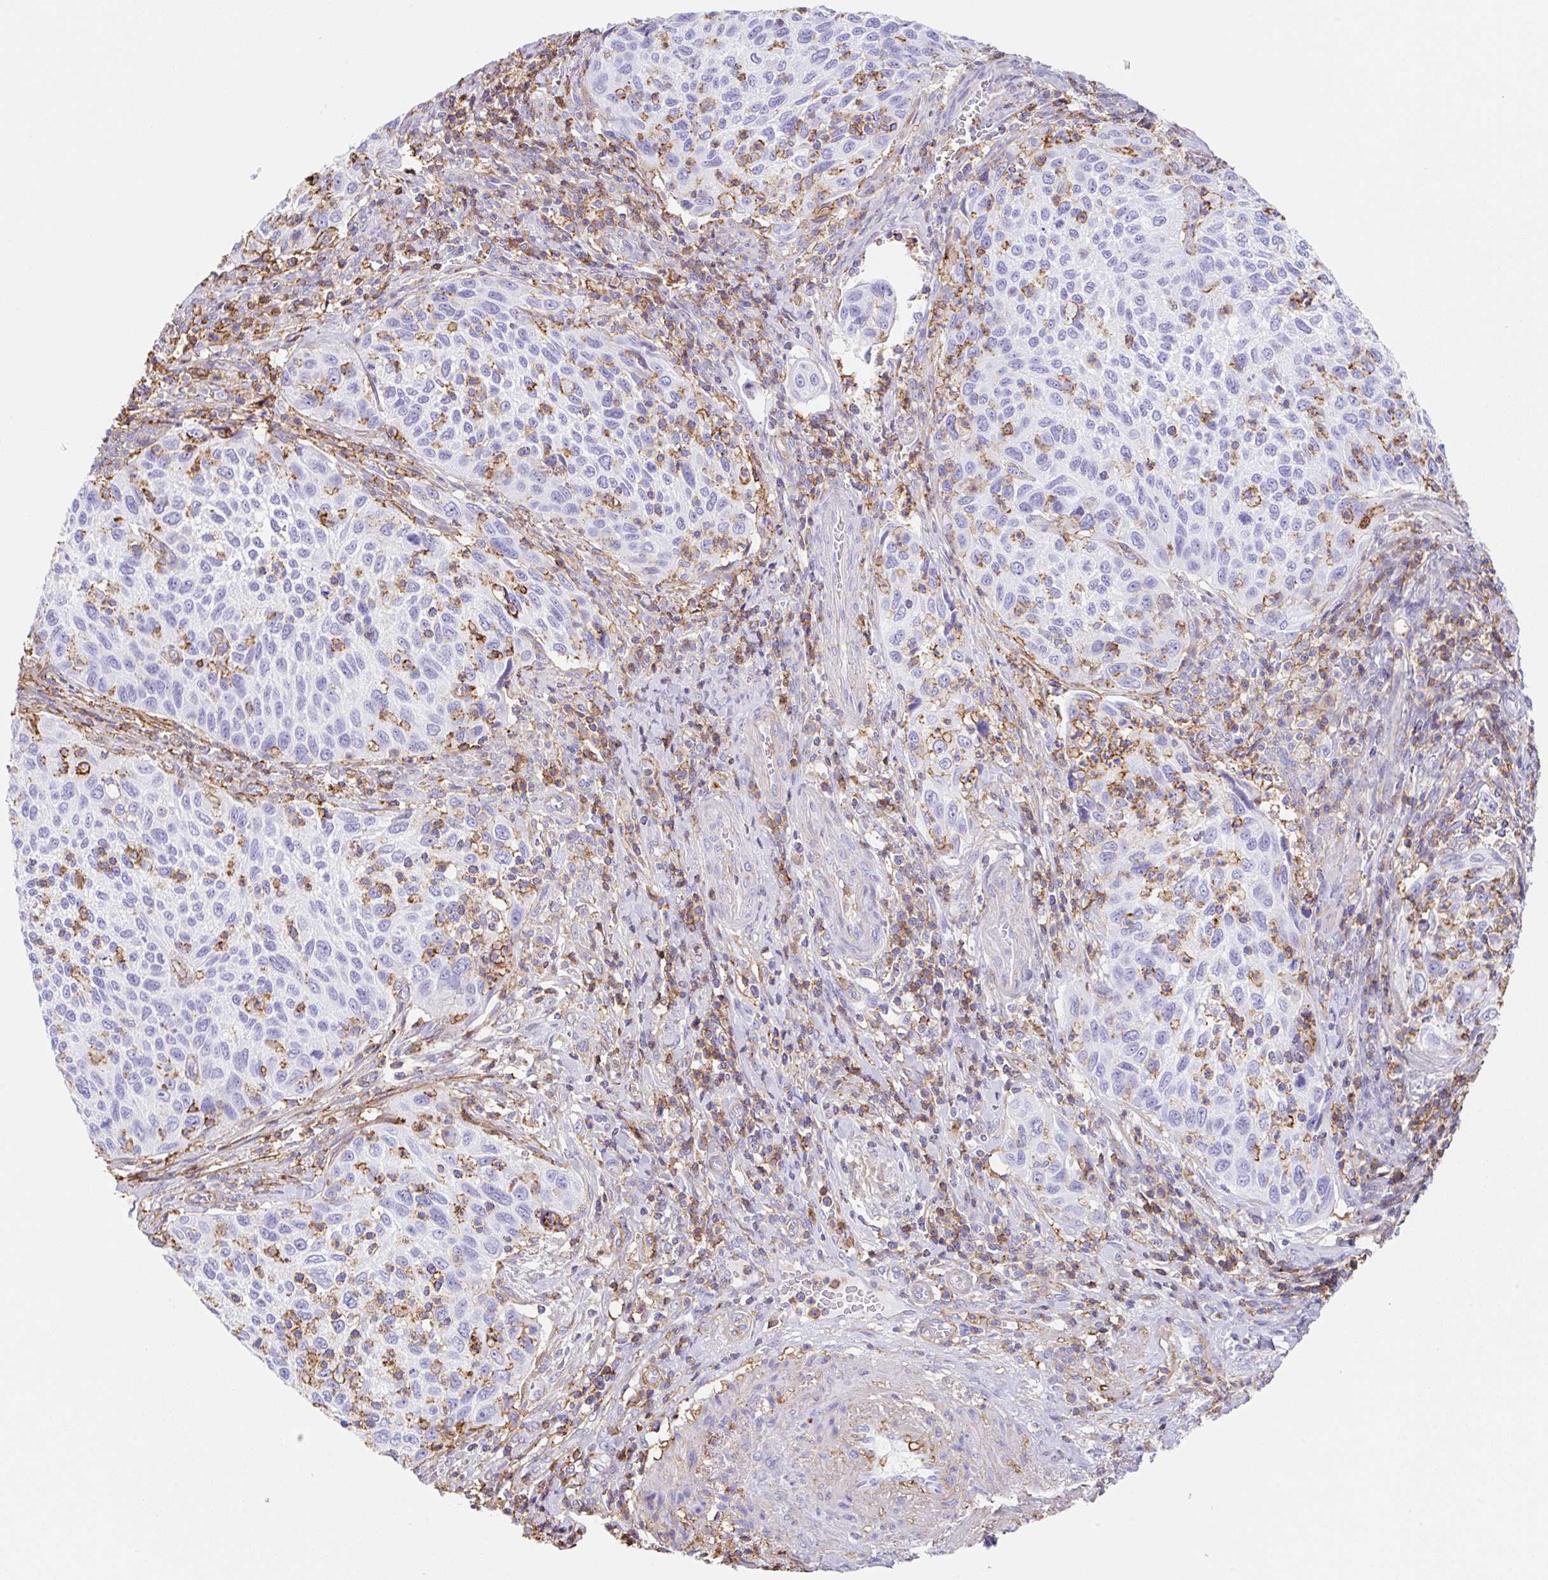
{"staining": {"intensity": "negative", "quantity": "none", "location": "none"}, "tissue": "cervical cancer", "cell_type": "Tumor cells", "image_type": "cancer", "snomed": [{"axis": "morphology", "description": "Squamous cell carcinoma, NOS"}, {"axis": "topography", "description": "Cervix"}], "caption": "This photomicrograph is of squamous cell carcinoma (cervical) stained with IHC to label a protein in brown with the nuclei are counter-stained blue. There is no positivity in tumor cells.", "gene": "MTTP", "patient": {"sex": "female", "age": 70}}